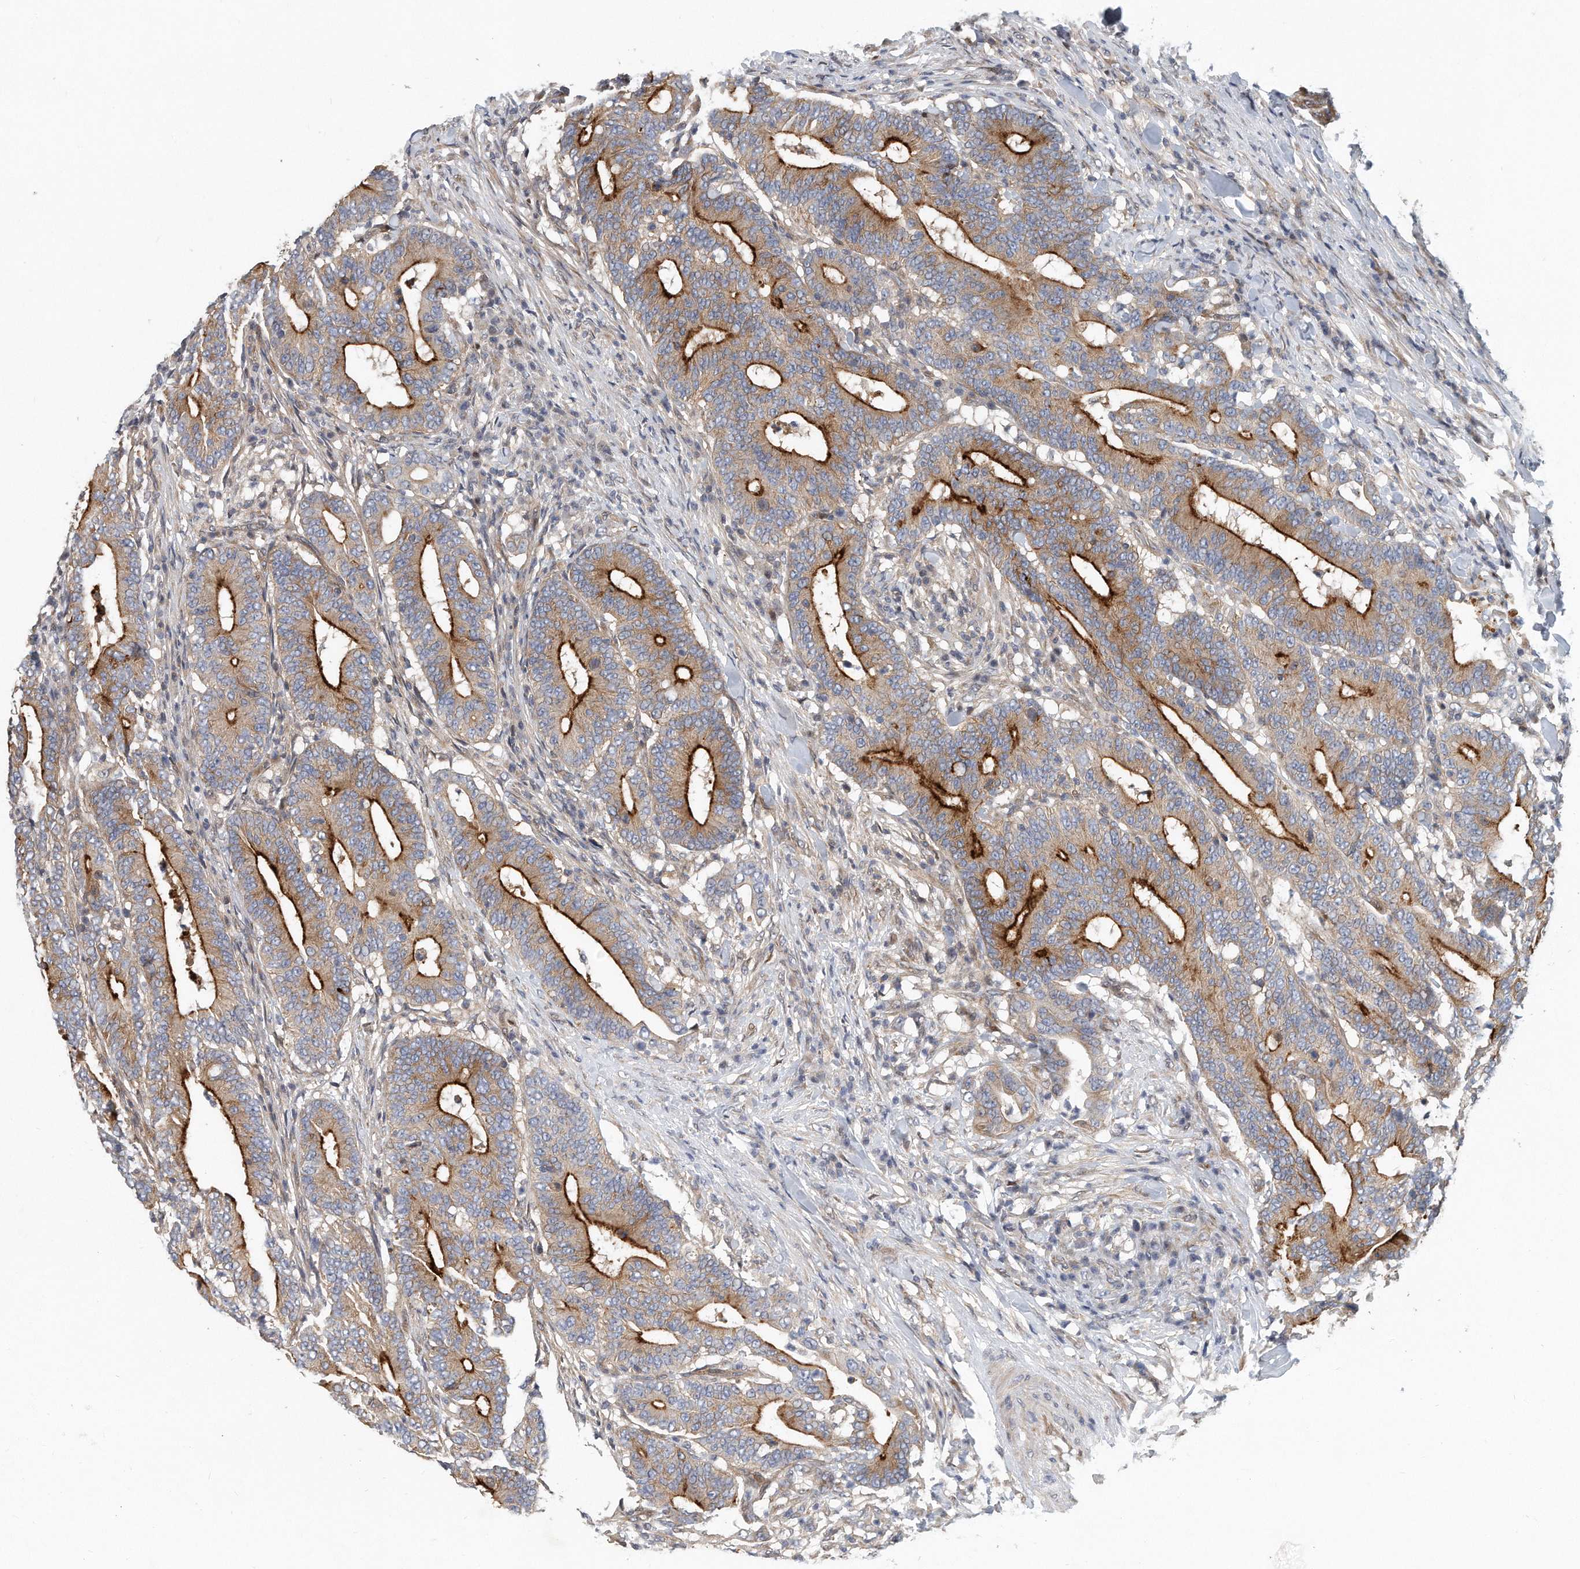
{"staining": {"intensity": "strong", "quantity": "25%-75%", "location": "cytoplasmic/membranous"}, "tissue": "colorectal cancer", "cell_type": "Tumor cells", "image_type": "cancer", "snomed": [{"axis": "morphology", "description": "Adenocarcinoma, NOS"}, {"axis": "topography", "description": "Colon"}], "caption": "Adenocarcinoma (colorectal) stained with immunohistochemistry (IHC) exhibits strong cytoplasmic/membranous staining in about 25%-75% of tumor cells. Nuclei are stained in blue.", "gene": "PCDH8", "patient": {"sex": "female", "age": 66}}